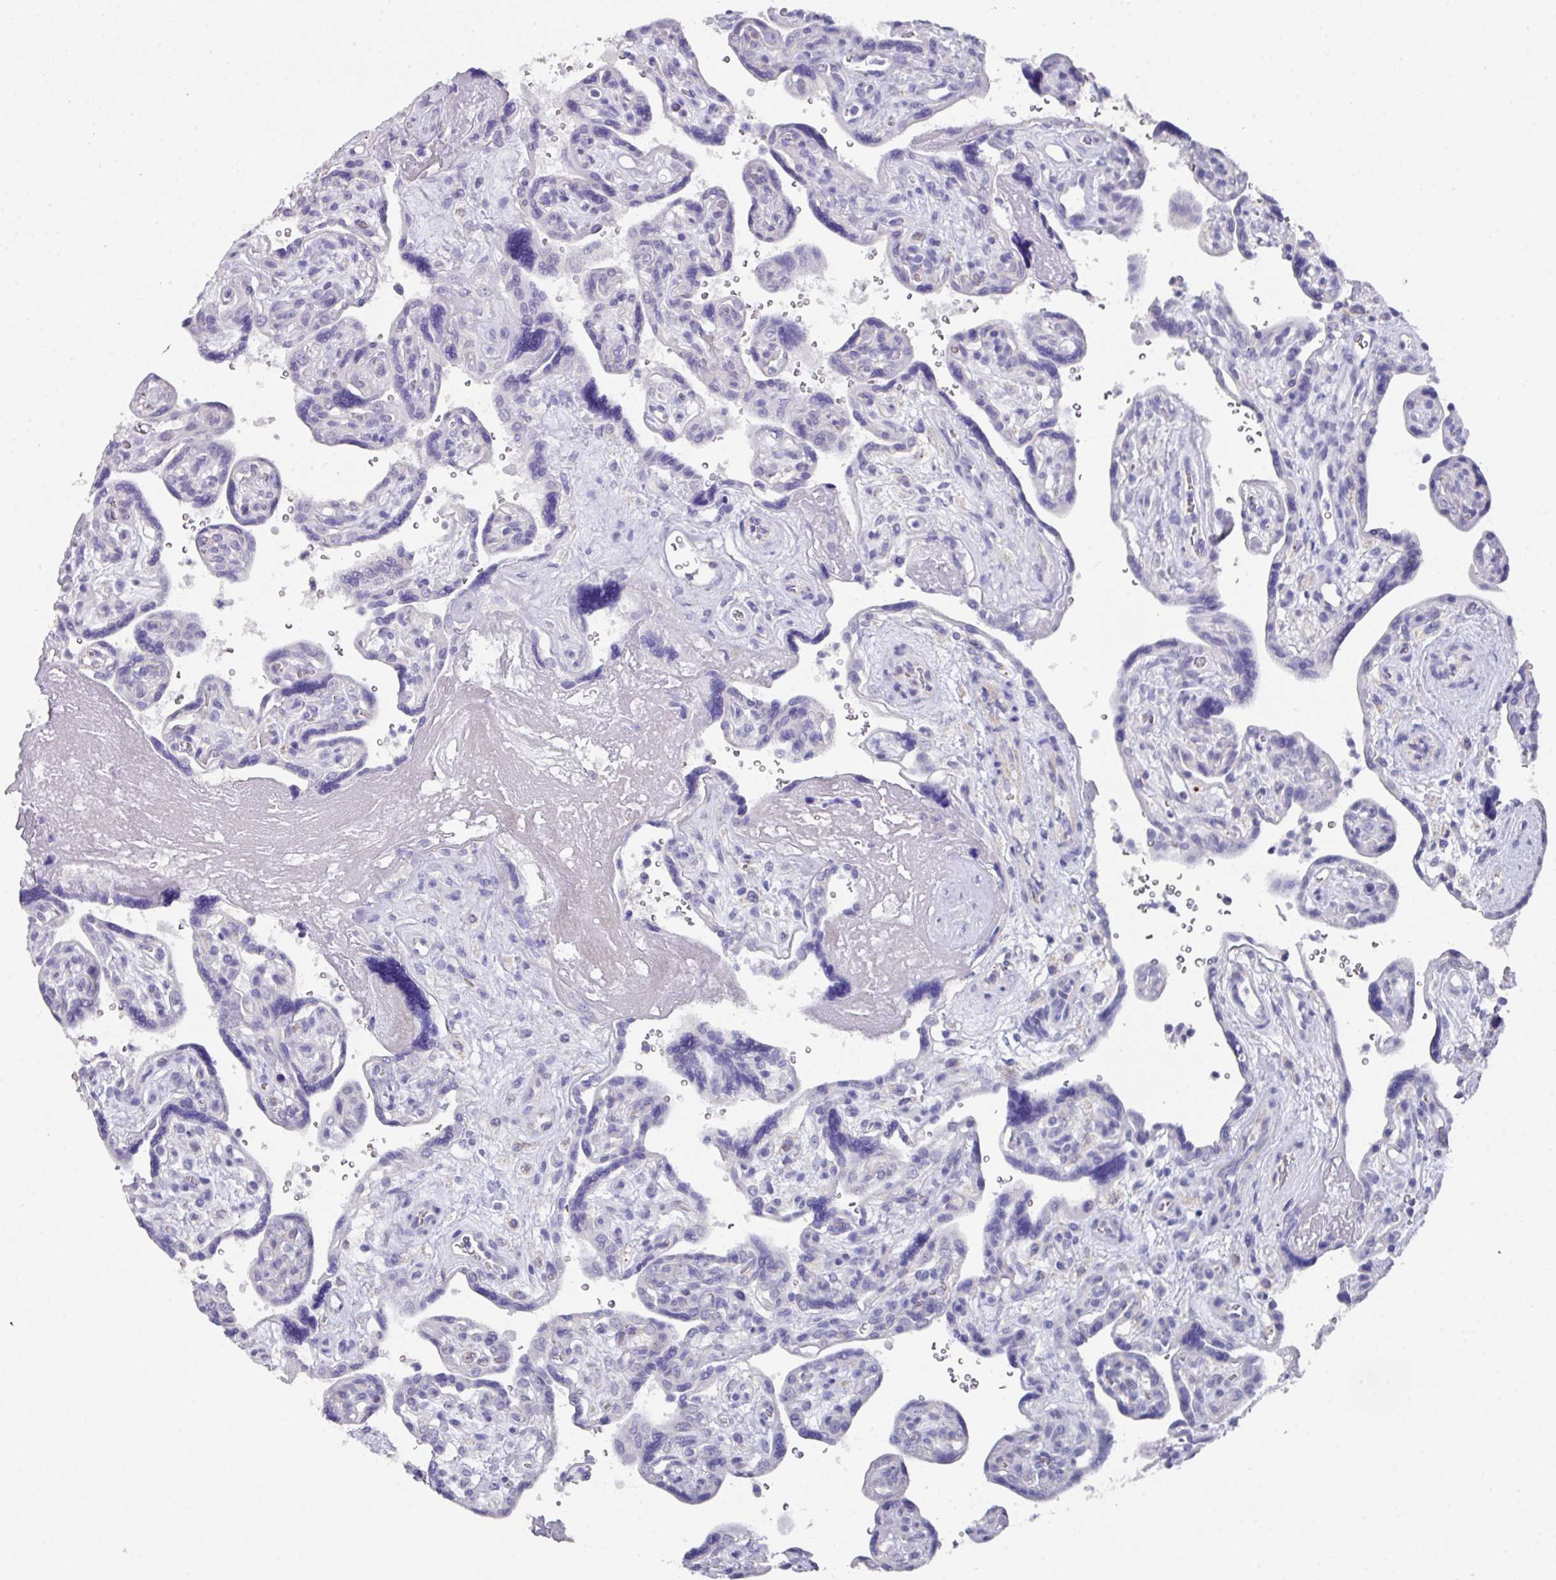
{"staining": {"intensity": "negative", "quantity": "none", "location": "none"}, "tissue": "placenta", "cell_type": "Decidual cells", "image_type": "normal", "snomed": [{"axis": "morphology", "description": "Normal tissue, NOS"}, {"axis": "topography", "description": "Placenta"}], "caption": "IHC micrograph of normal placenta: human placenta stained with DAB demonstrates no significant protein expression in decidual cells.", "gene": "DAZ1", "patient": {"sex": "female", "age": 39}}